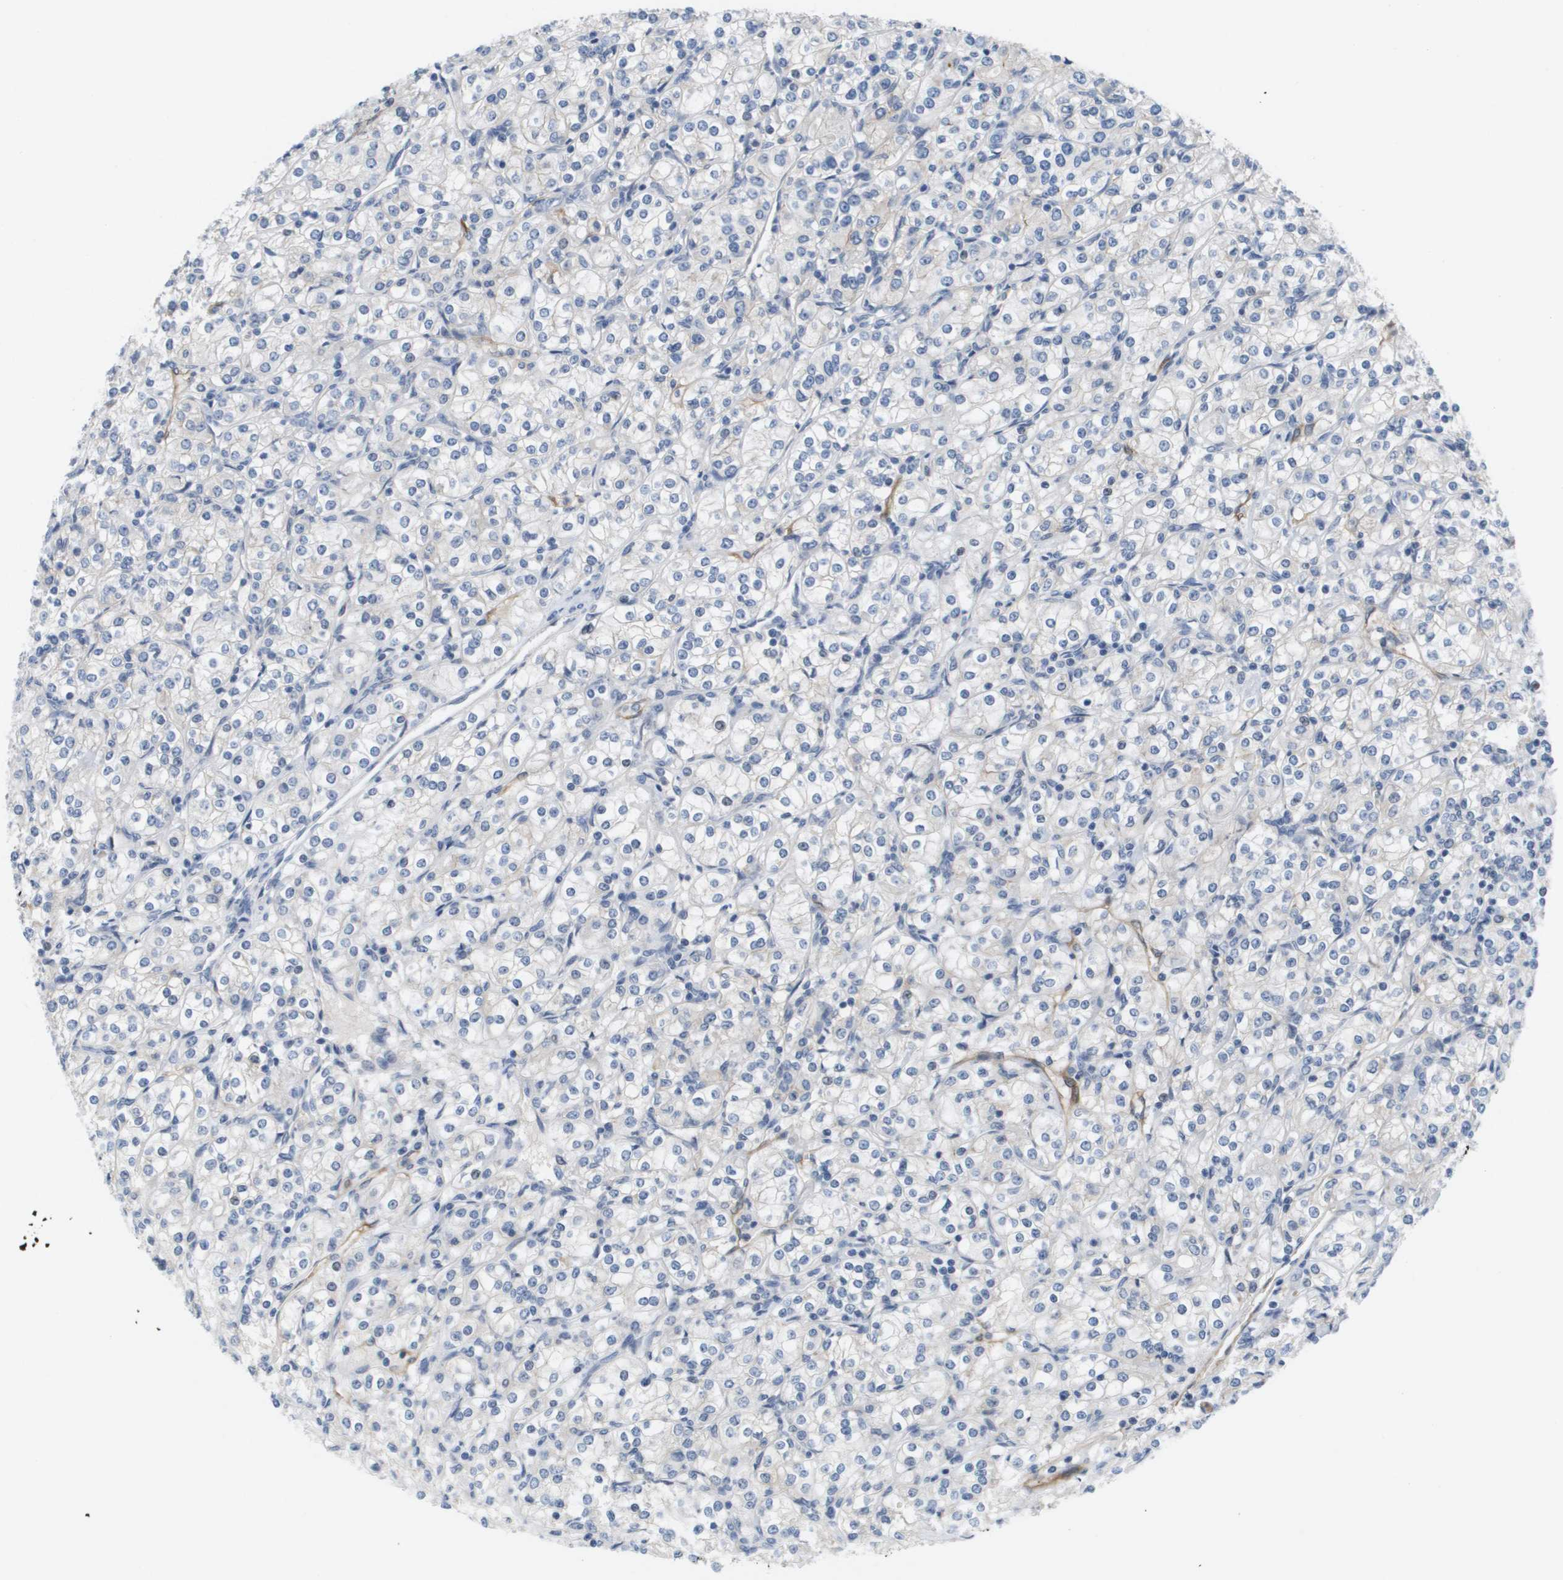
{"staining": {"intensity": "negative", "quantity": "none", "location": "none"}, "tissue": "renal cancer", "cell_type": "Tumor cells", "image_type": "cancer", "snomed": [{"axis": "morphology", "description": "Adenocarcinoma, NOS"}, {"axis": "topography", "description": "Kidney"}], "caption": "High magnification brightfield microscopy of renal cancer stained with DAB (3,3'-diaminobenzidine) (brown) and counterstained with hematoxylin (blue): tumor cells show no significant expression. The staining is performed using DAB brown chromogen with nuclei counter-stained in using hematoxylin.", "gene": "MARCHF8", "patient": {"sex": "male", "age": 77}}